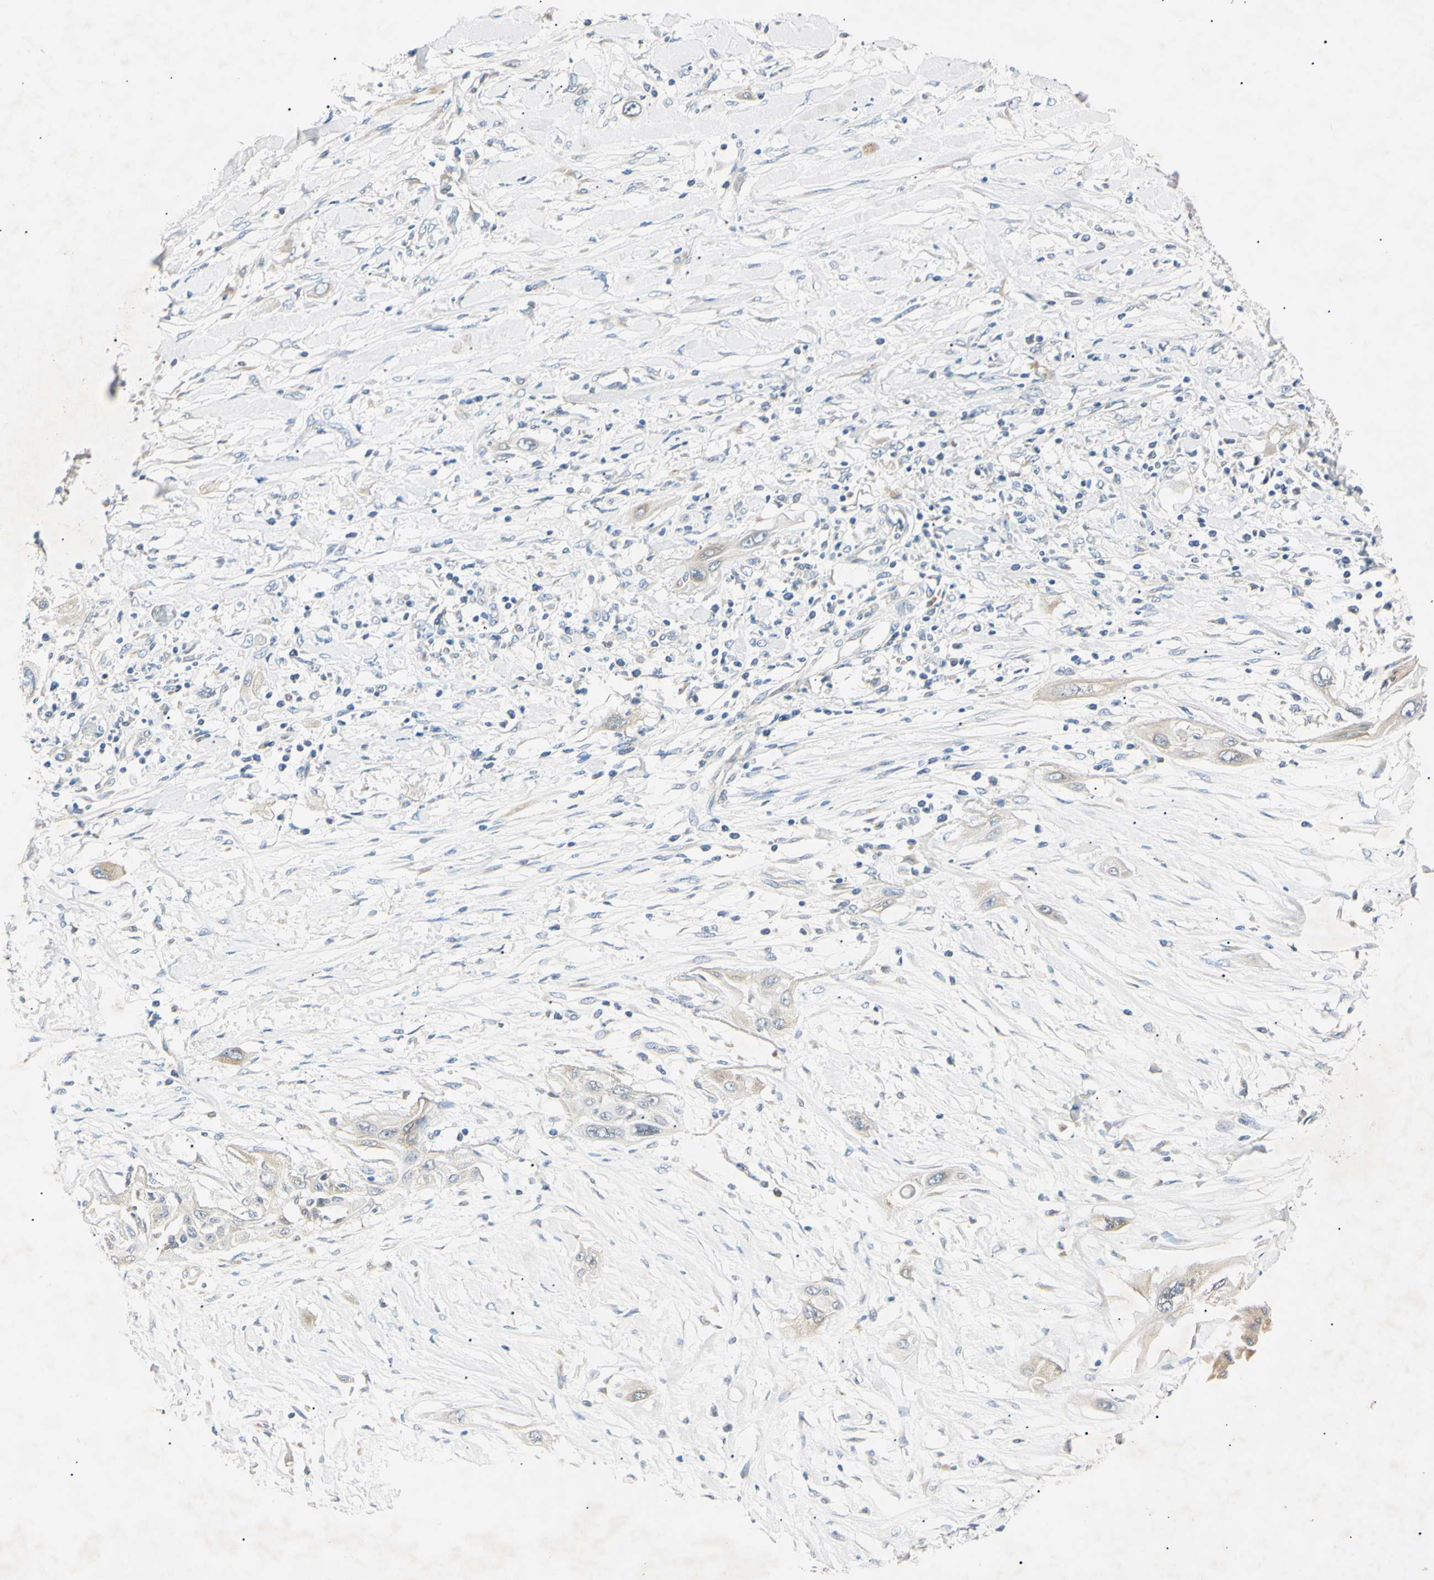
{"staining": {"intensity": "weak", "quantity": ">75%", "location": "cytoplasmic/membranous"}, "tissue": "lung cancer", "cell_type": "Tumor cells", "image_type": "cancer", "snomed": [{"axis": "morphology", "description": "Squamous cell carcinoma, NOS"}, {"axis": "topography", "description": "Lung"}], "caption": "A high-resolution micrograph shows immunohistochemistry (IHC) staining of lung cancer, which demonstrates weak cytoplasmic/membranous positivity in approximately >75% of tumor cells. The protein is stained brown, and the nuclei are stained in blue (DAB IHC with brightfield microscopy, high magnification).", "gene": "DNAJB12", "patient": {"sex": "female", "age": 47}}